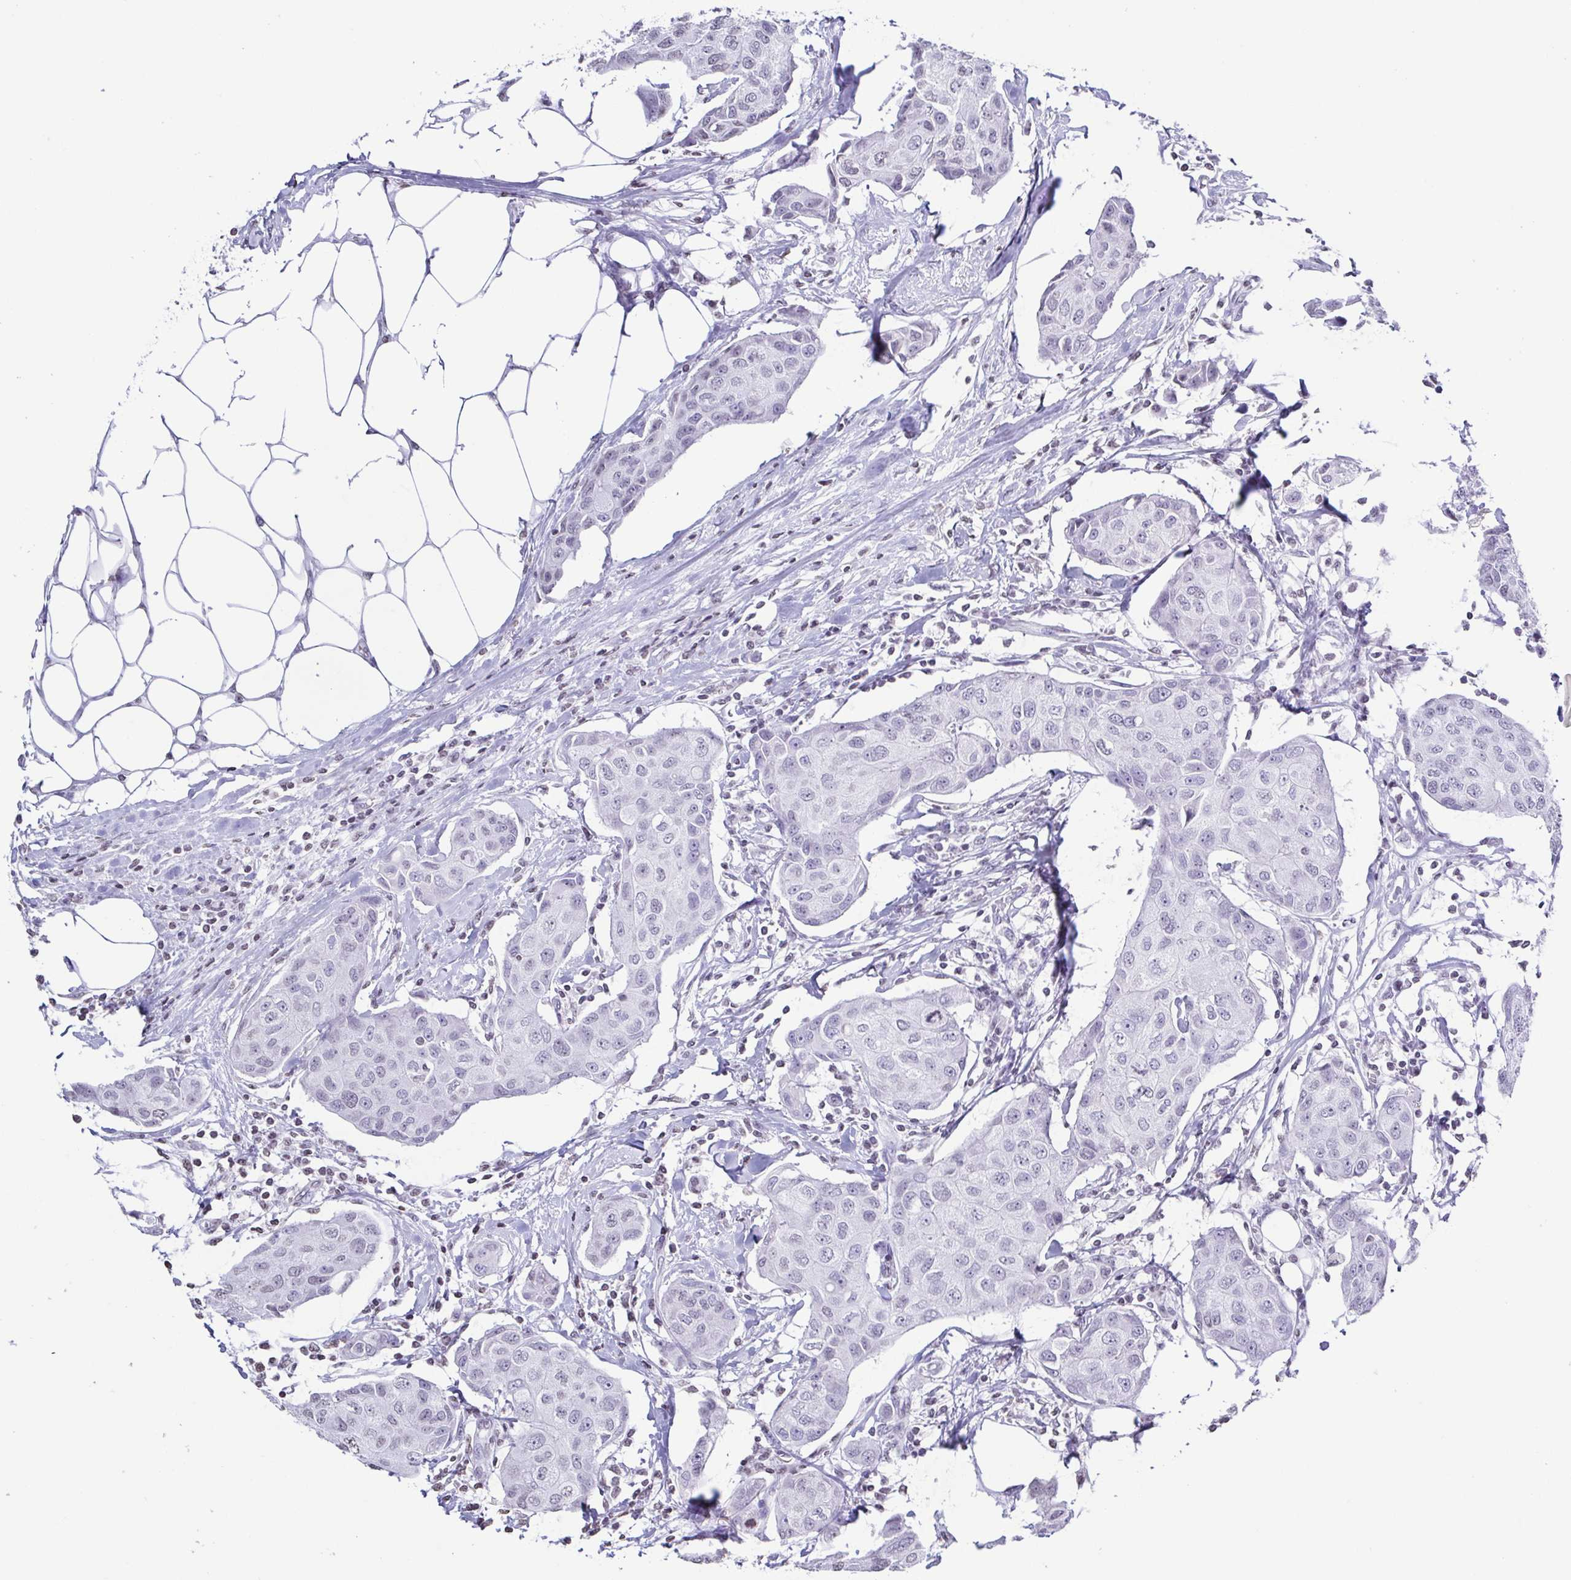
{"staining": {"intensity": "negative", "quantity": "none", "location": "none"}, "tissue": "breast cancer", "cell_type": "Tumor cells", "image_type": "cancer", "snomed": [{"axis": "morphology", "description": "Duct carcinoma"}, {"axis": "topography", "description": "Breast"}, {"axis": "topography", "description": "Lymph node"}], "caption": "Immunohistochemistry (IHC) micrograph of neoplastic tissue: breast cancer (intraductal carcinoma) stained with DAB displays no significant protein positivity in tumor cells.", "gene": "VCY1B", "patient": {"sex": "female", "age": 80}}